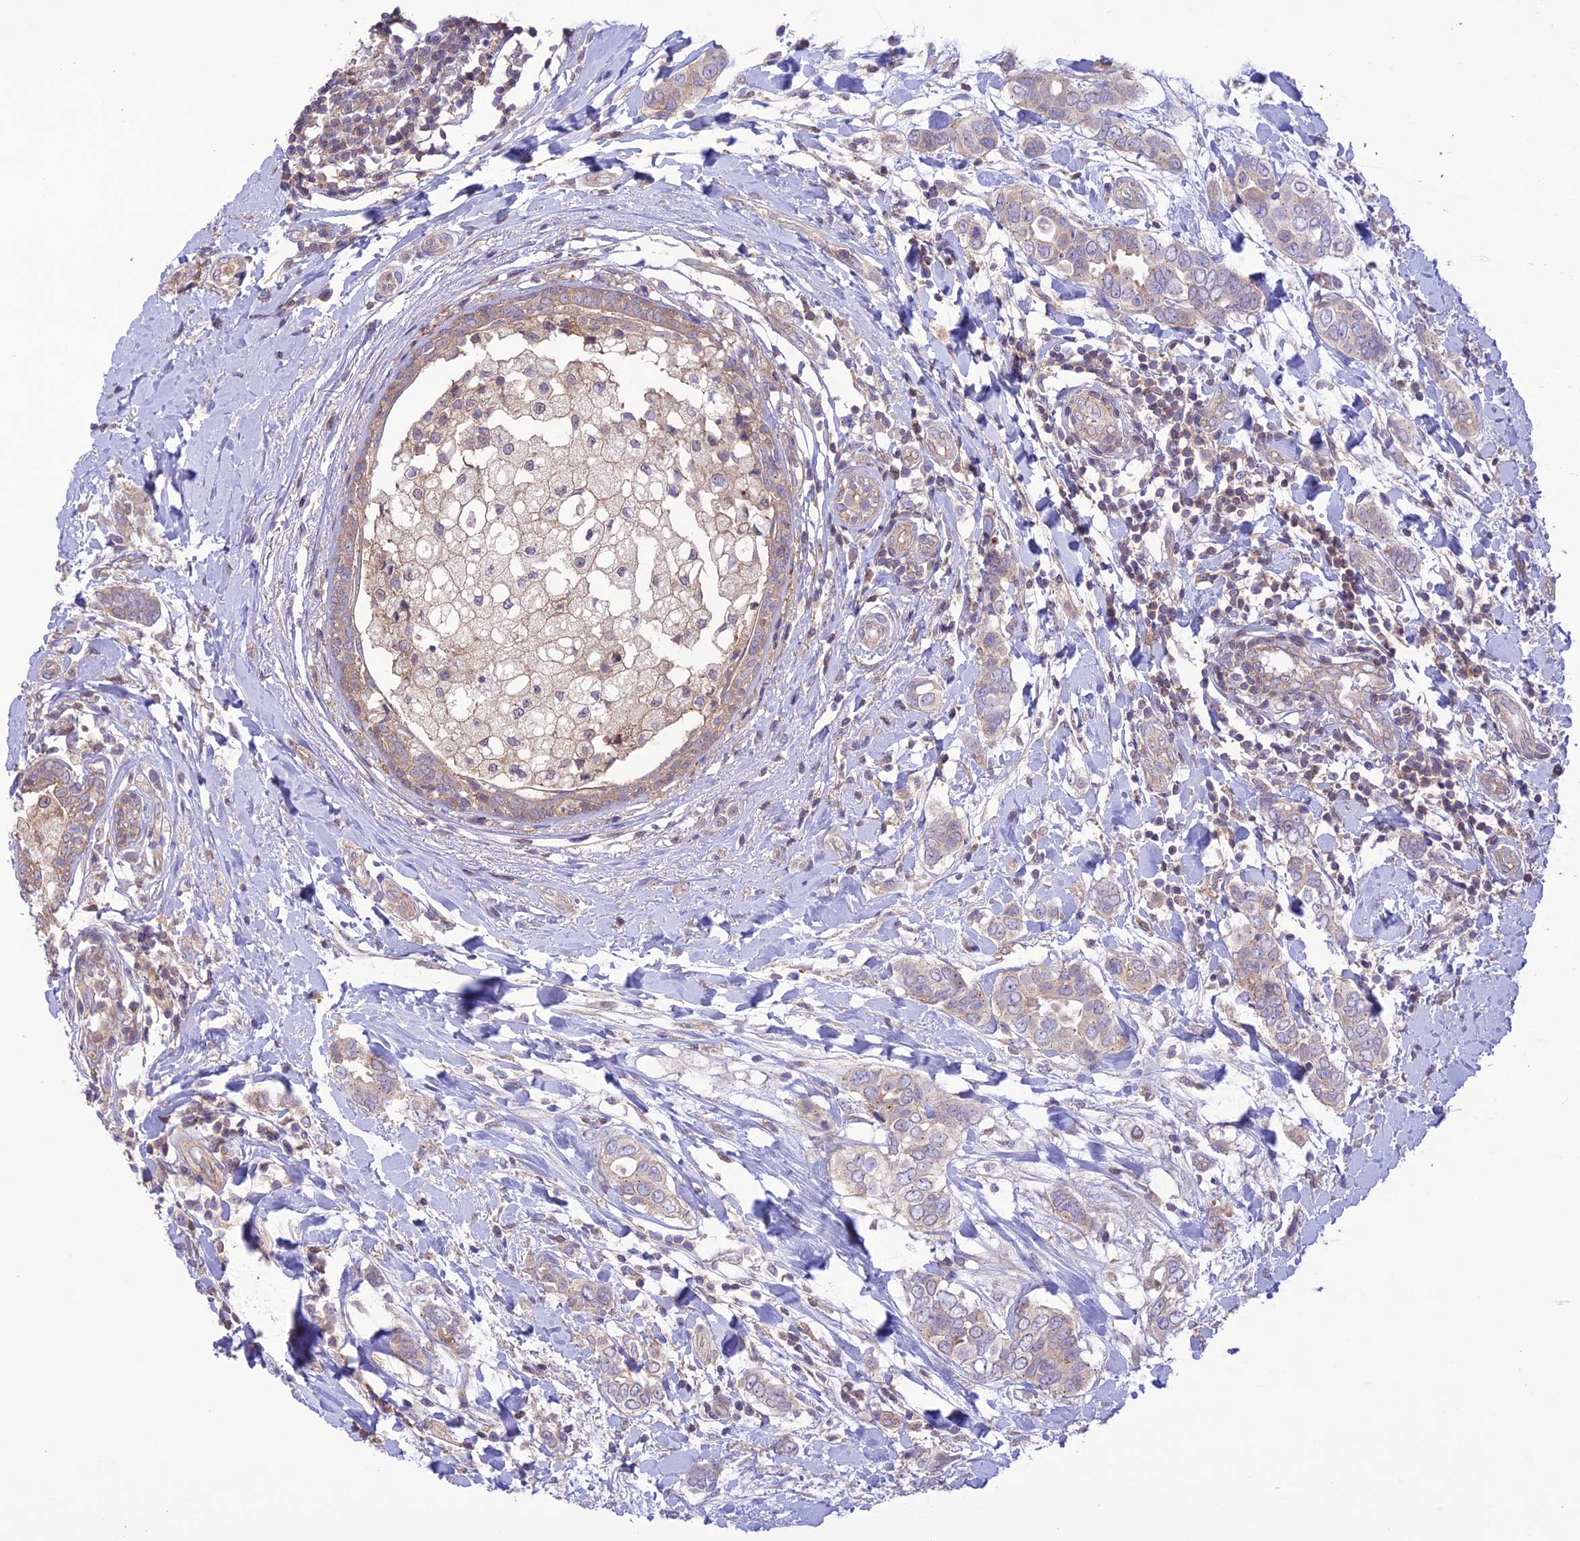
{"staining": {"intensity": "weak", "quantity": "25%-75%", "location": "cytoplasmic/membranous"}, "tissue": "breast cancer", "cell_type": "Tumor cells", "image_type": "cancer", "snomed": [{"axis": "morphology", "description": "Lobular carcinoma"}, {"axis": "topography", "description": "Breast"}], "caption": "An image of breast lobular carcinoma stained for a protein shows weak cytoplasmic/membranous brown staining in tumor cells.", "gene": "FCHSD1", "patient": {"sex": "female", "age": 51}}